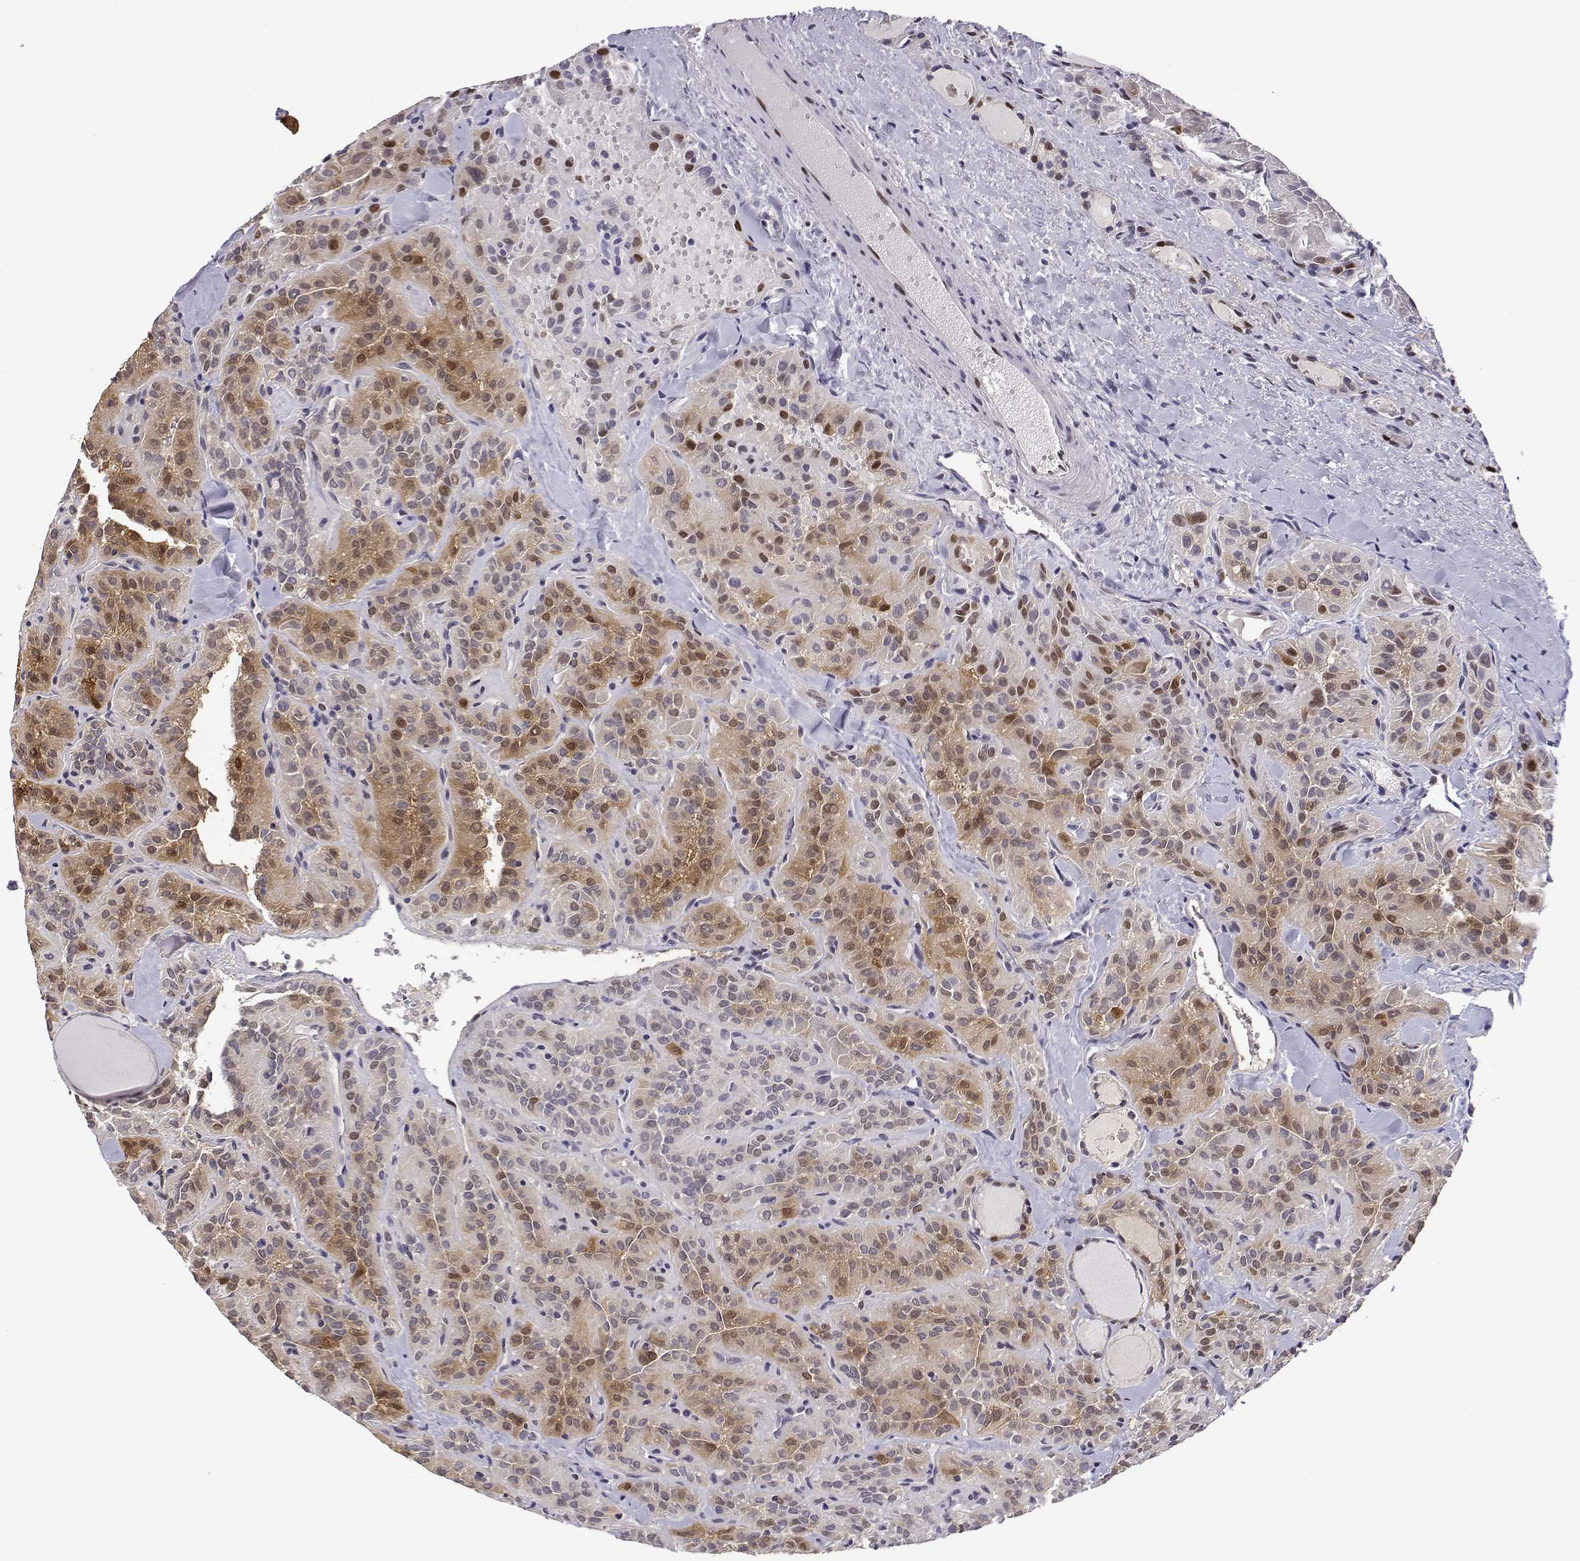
{"staining": {"intensity": "moderate", "quantity": "25%-75%", "location": "cytoplasmic/membranous,nuclear"}, "tissue": "thyroid cancer", "cell_type": "Tumor cells", "image_type": "cancer", "snomed": [{"axis": "morphology", "description": "Papillary adenocarcinoma, NOS"}, {"axis": "topography", "description": "Thyroid gland"}], "caption": "Moderate cytoplasmic/membranous and nuclear expression for a protein is appreciated in approximately 25%-75% of tumor cells of thyroid cancer (papillary adenocarcinoma) using IHC.", "gene": "PHGDH", "patient": {"sex": "female", "age": 45}}